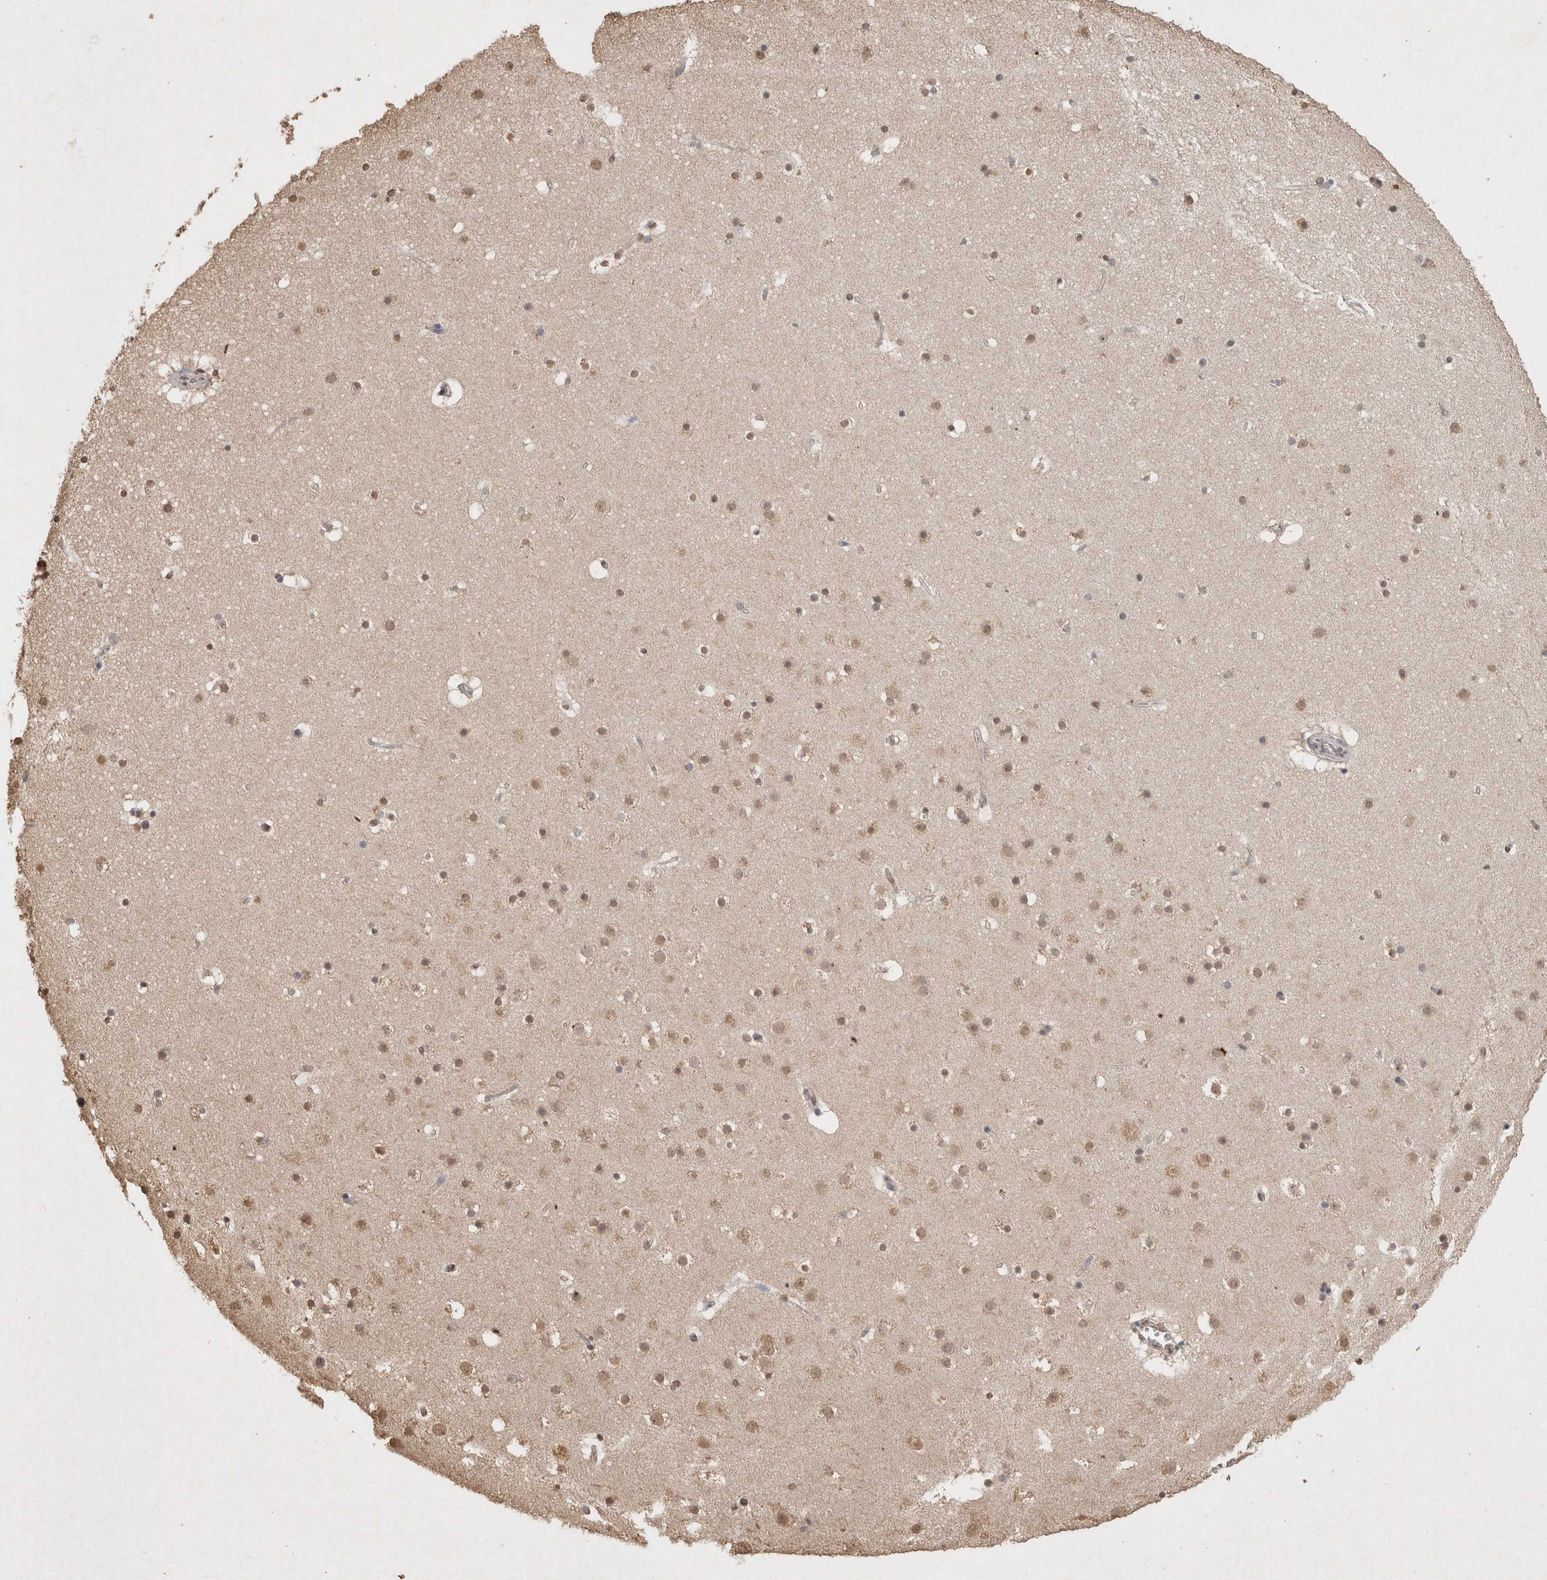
{"staining": {"intensity": "moderate", "quantity": "25%-75%", "location": "cytoplasmic/membranous"}, "tissue": "cerebral cortex", "cell_type": "Endothelial cells", "image_type": "normal", "snomed": [{"axis": "morphology", "description": "Normal tissue, NOS"}, {"axis": "topography", "description": "Cerebral cortex"}], "caption": "Human cerebral cortex stained for a protein (brown) displays moderate cytoplasmic/membranous positive staining in about 25%-75% of endothelial cells.", "gene": "MLX", "patient": {"sex": "male", "age": 57}}